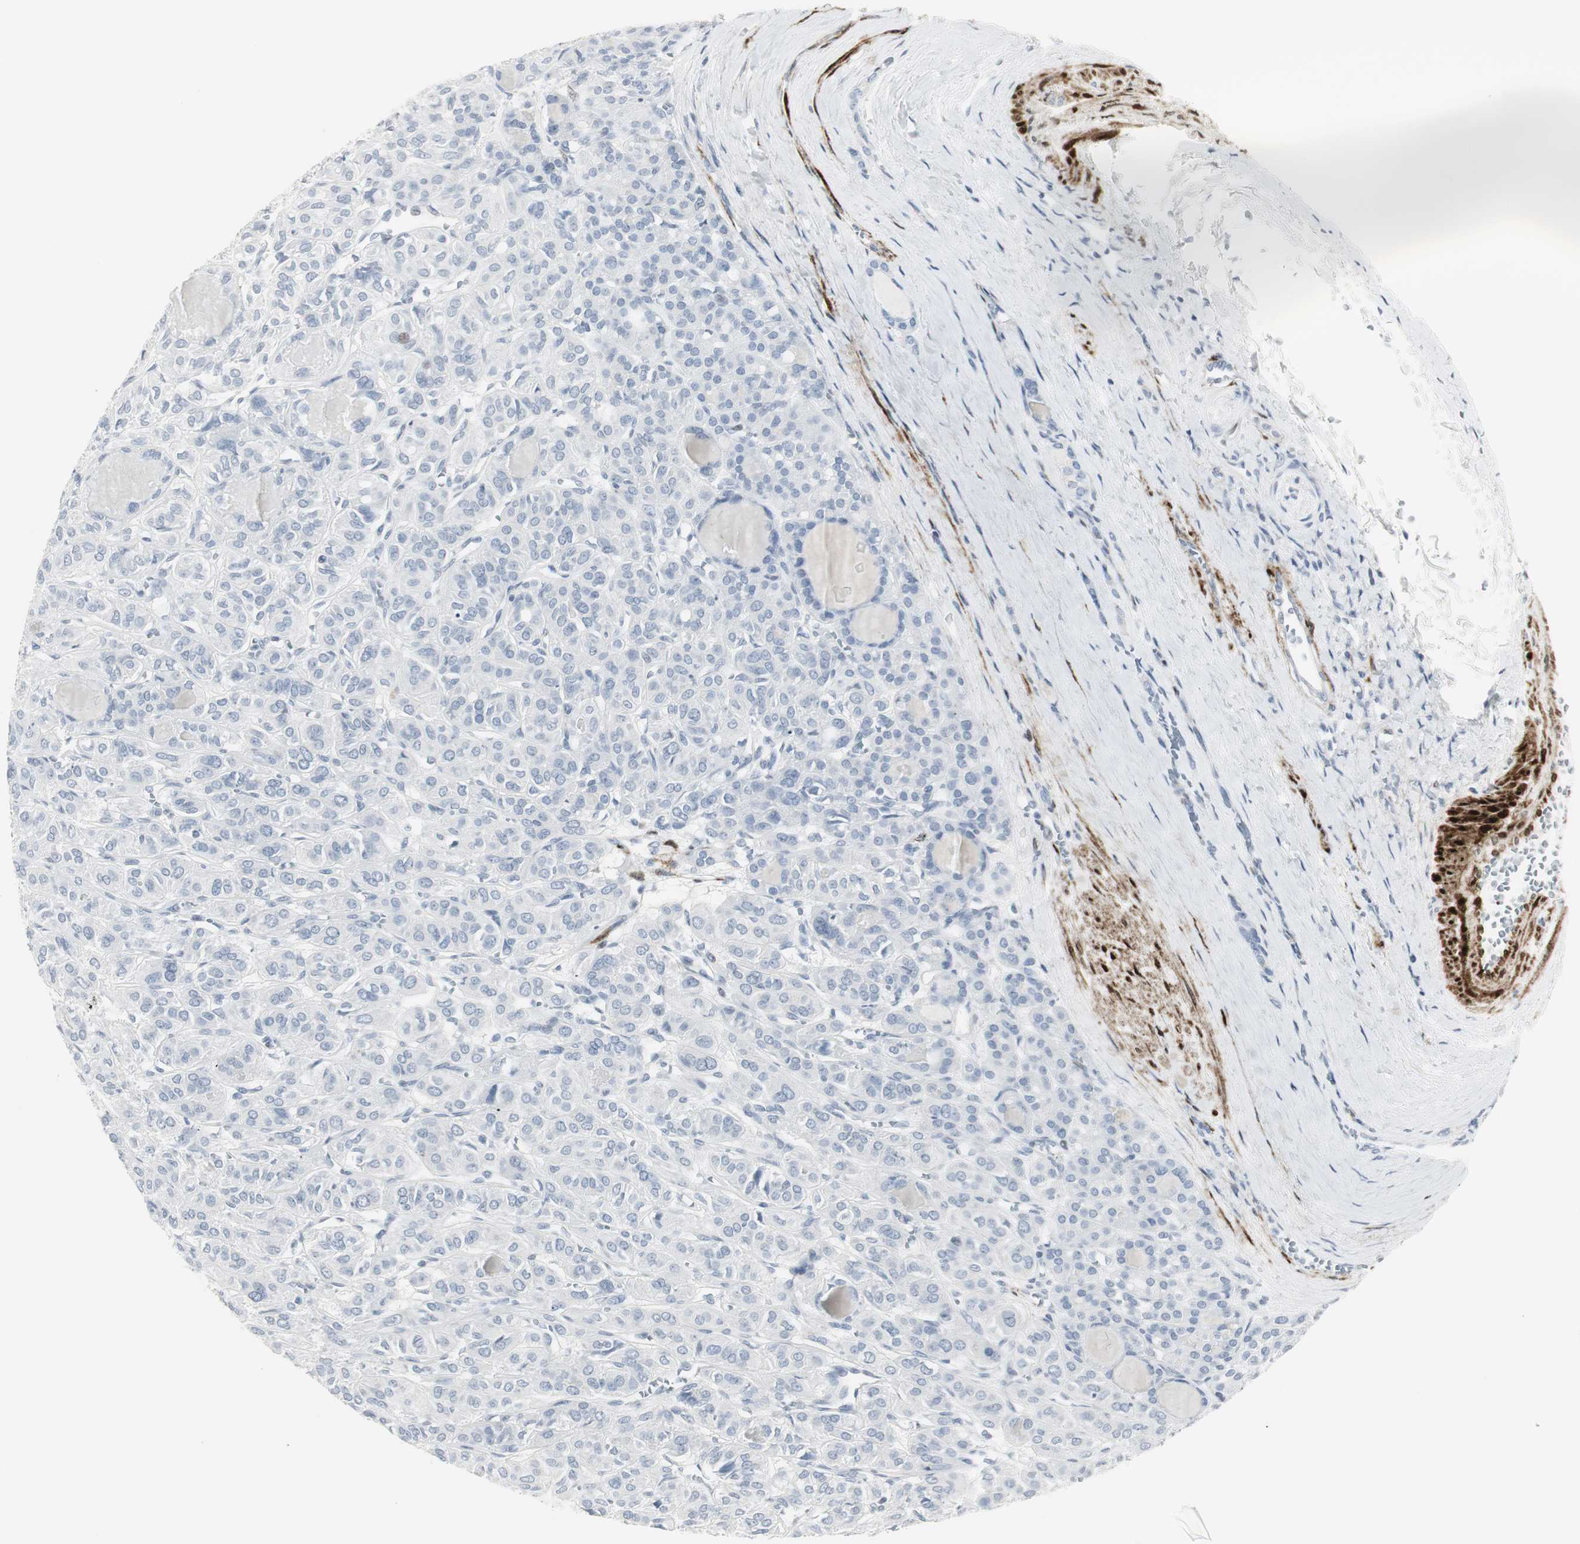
{"staining": {"intensity": "negative", "quantity": "none", "location": "none"}, "tissue": "thyroid cancer", "cell_type": "Tumor cells", "image_type": "cancer", "snomed": [{"axis": "morphology", "description": "Follicular adenoma carcinoma, NOS"}, {"axis": "topography", "description": "Thyroid gland"}], "caption": "High magnification brightfield microscopy of thyroid follicular adenoma carcinoma stained with DAB (brown) and counterstained with hematoxylin (blue): tumor cells show no significant positivity.", "gene": "PPP1R14A", "patient": {"sex": "female", "age": 71}}